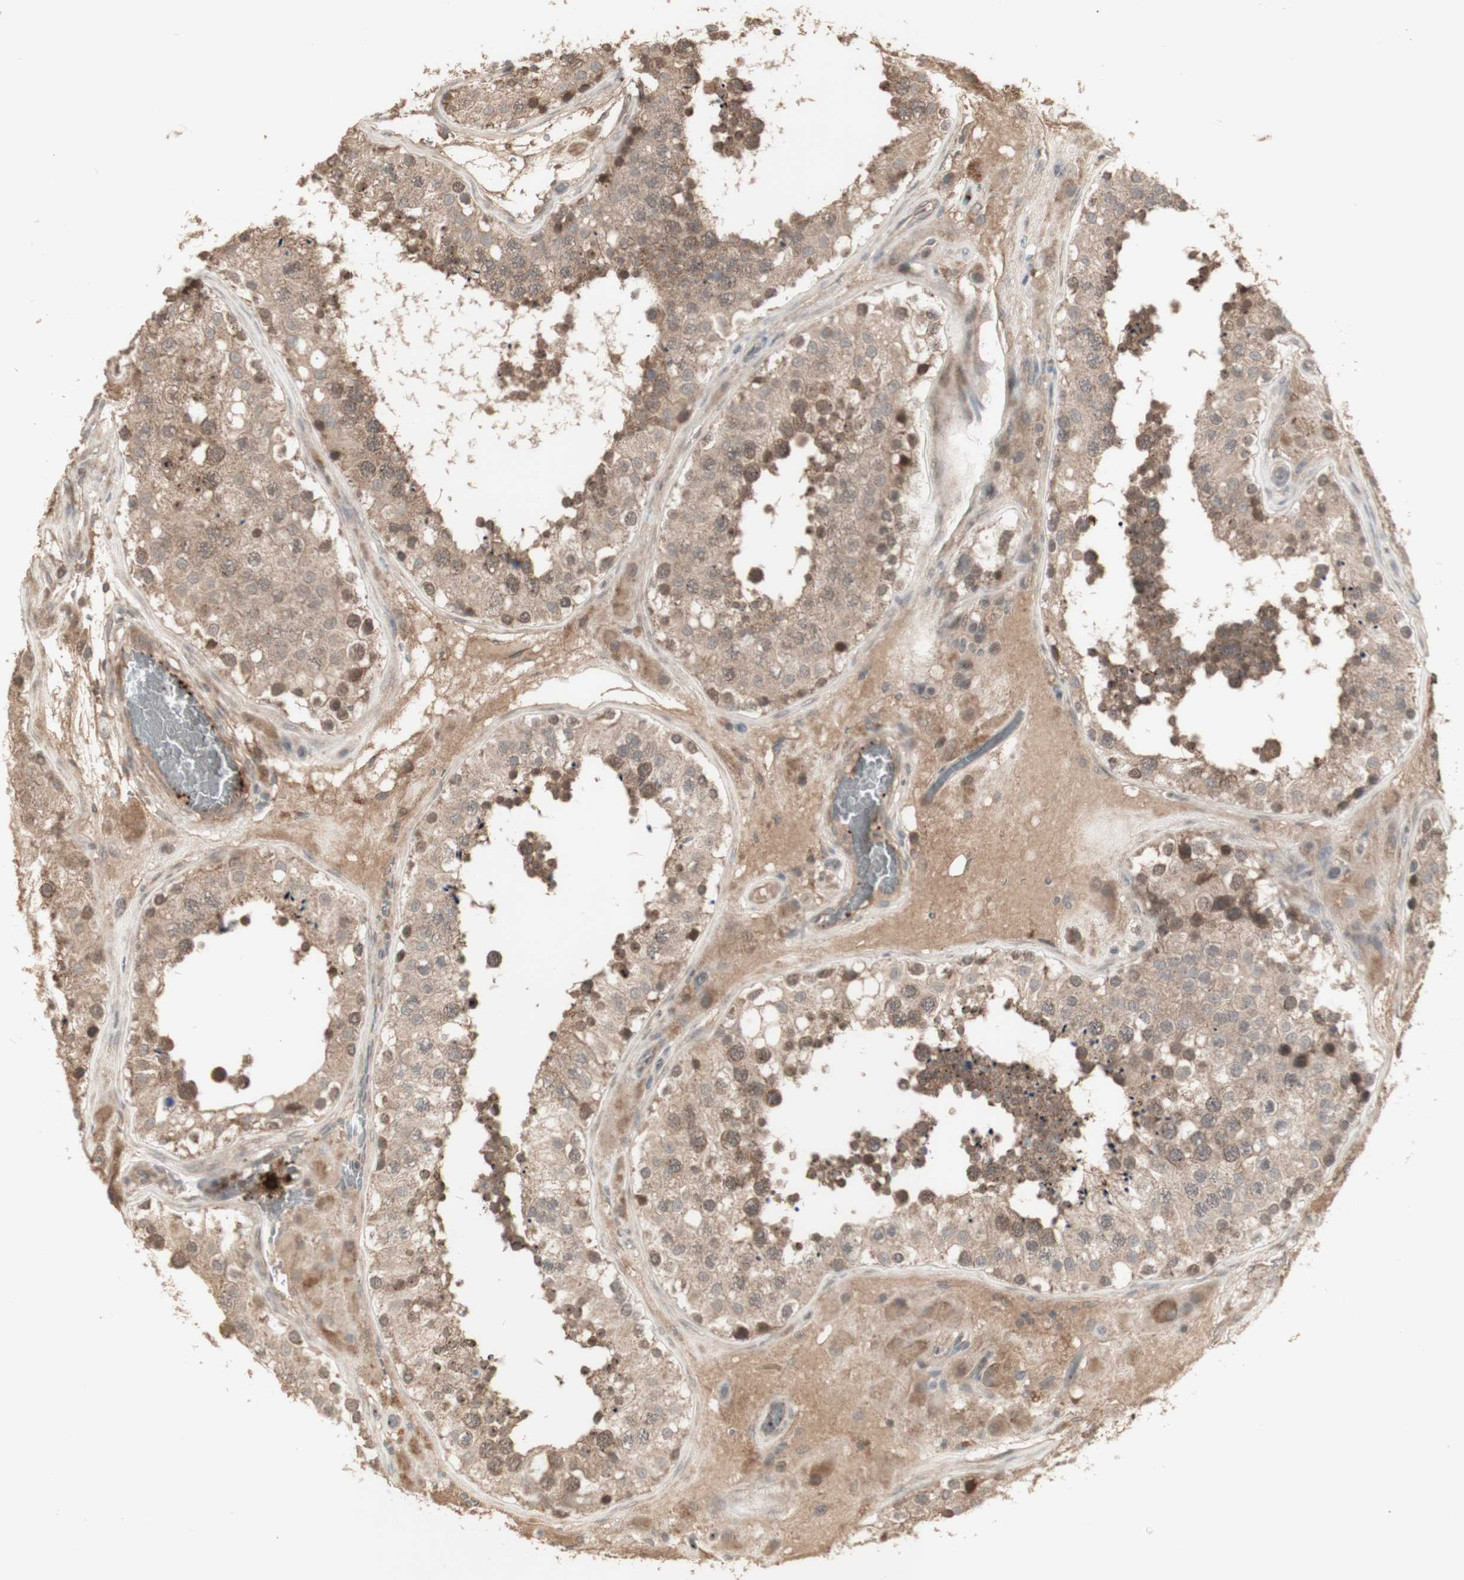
{"staining": {"intensity": "moderate", "quantity": ">75%", "location": "cytoplasmic/membranous,nuclear"}, "tissue": "testis", "cell_type": "Cells in seminiferous ducts", "image_type": "normal", "snomed": [{"axis": "morphology", "description": "Normal tissue, NOS"}, {"axis": "topography", "description": "Testis"}], "caption": "This histopathology image reveals immunohistochemistry staining of benign testis, with medium moderate cytoplasmic/membranous,nuclear staining in approximately >75% of cells in seminiferous ducts.", "gene": "ALOX12", "patient": {"sex": "male", "age": 26}}